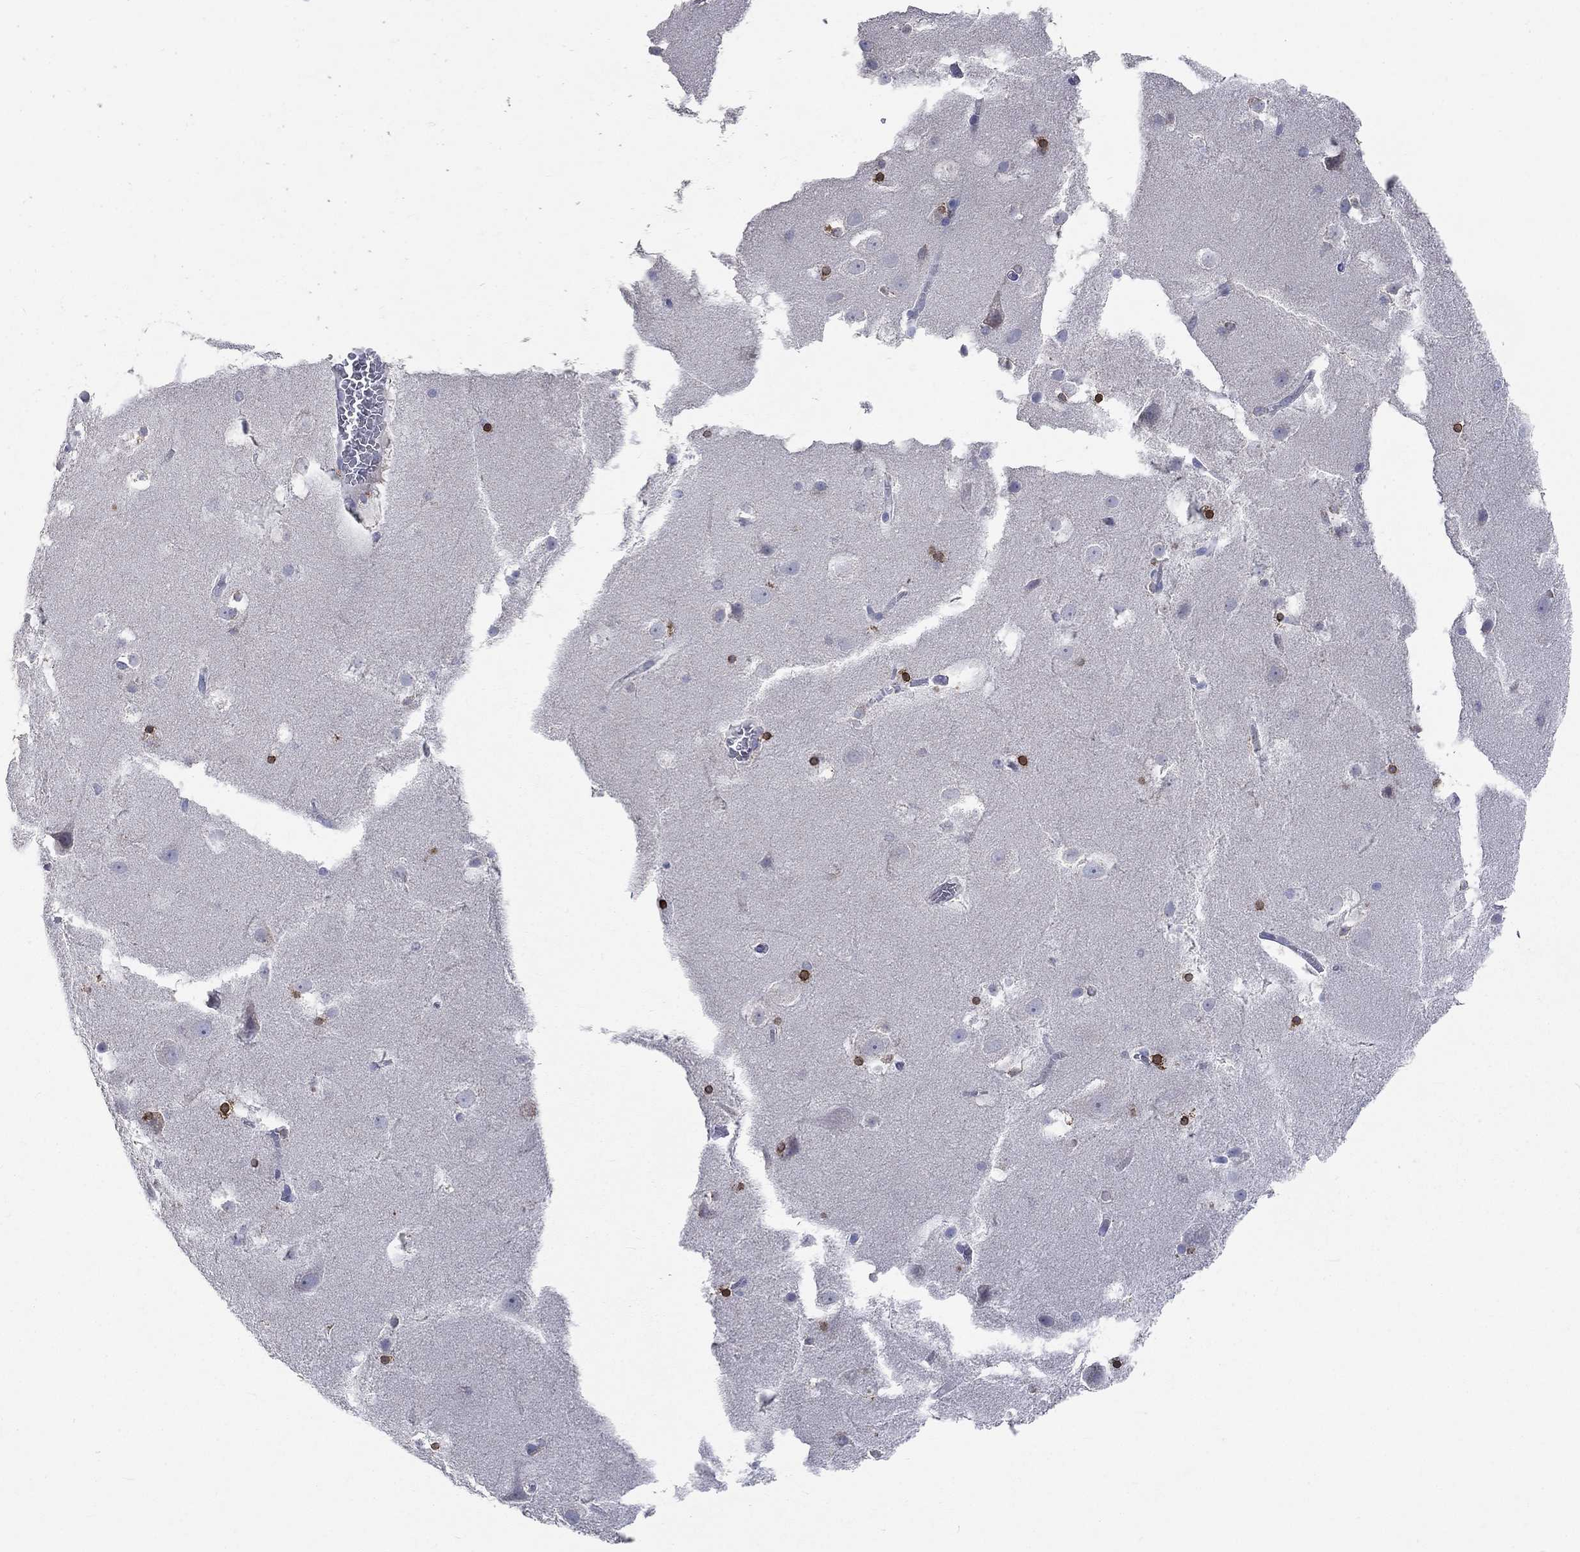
{"staining": {"intensity": "strong", "quantity": "25%-75%", "location": "cytoplasmic/membranous"}, "tissue": "hippocampus", "cell_type": "Glial cells", "image_type": "normal", "snomed": [{"axis": "morphology", "description": "Normal tissue, NOS"}, {"axis": "topography", "description": "Hippocampus"}], "caption": "Protein analysis of benign hippocampus shows strong cytoplasmic/membranous staining in approximately 25%-75% of glial cells. The protein is stained brown, and the nuclei are stained in blue (DAB IHC with brightfield microscopy, high magnification).", "gene": "UGT8", "patient": {"sex": "male", "age": 45}}